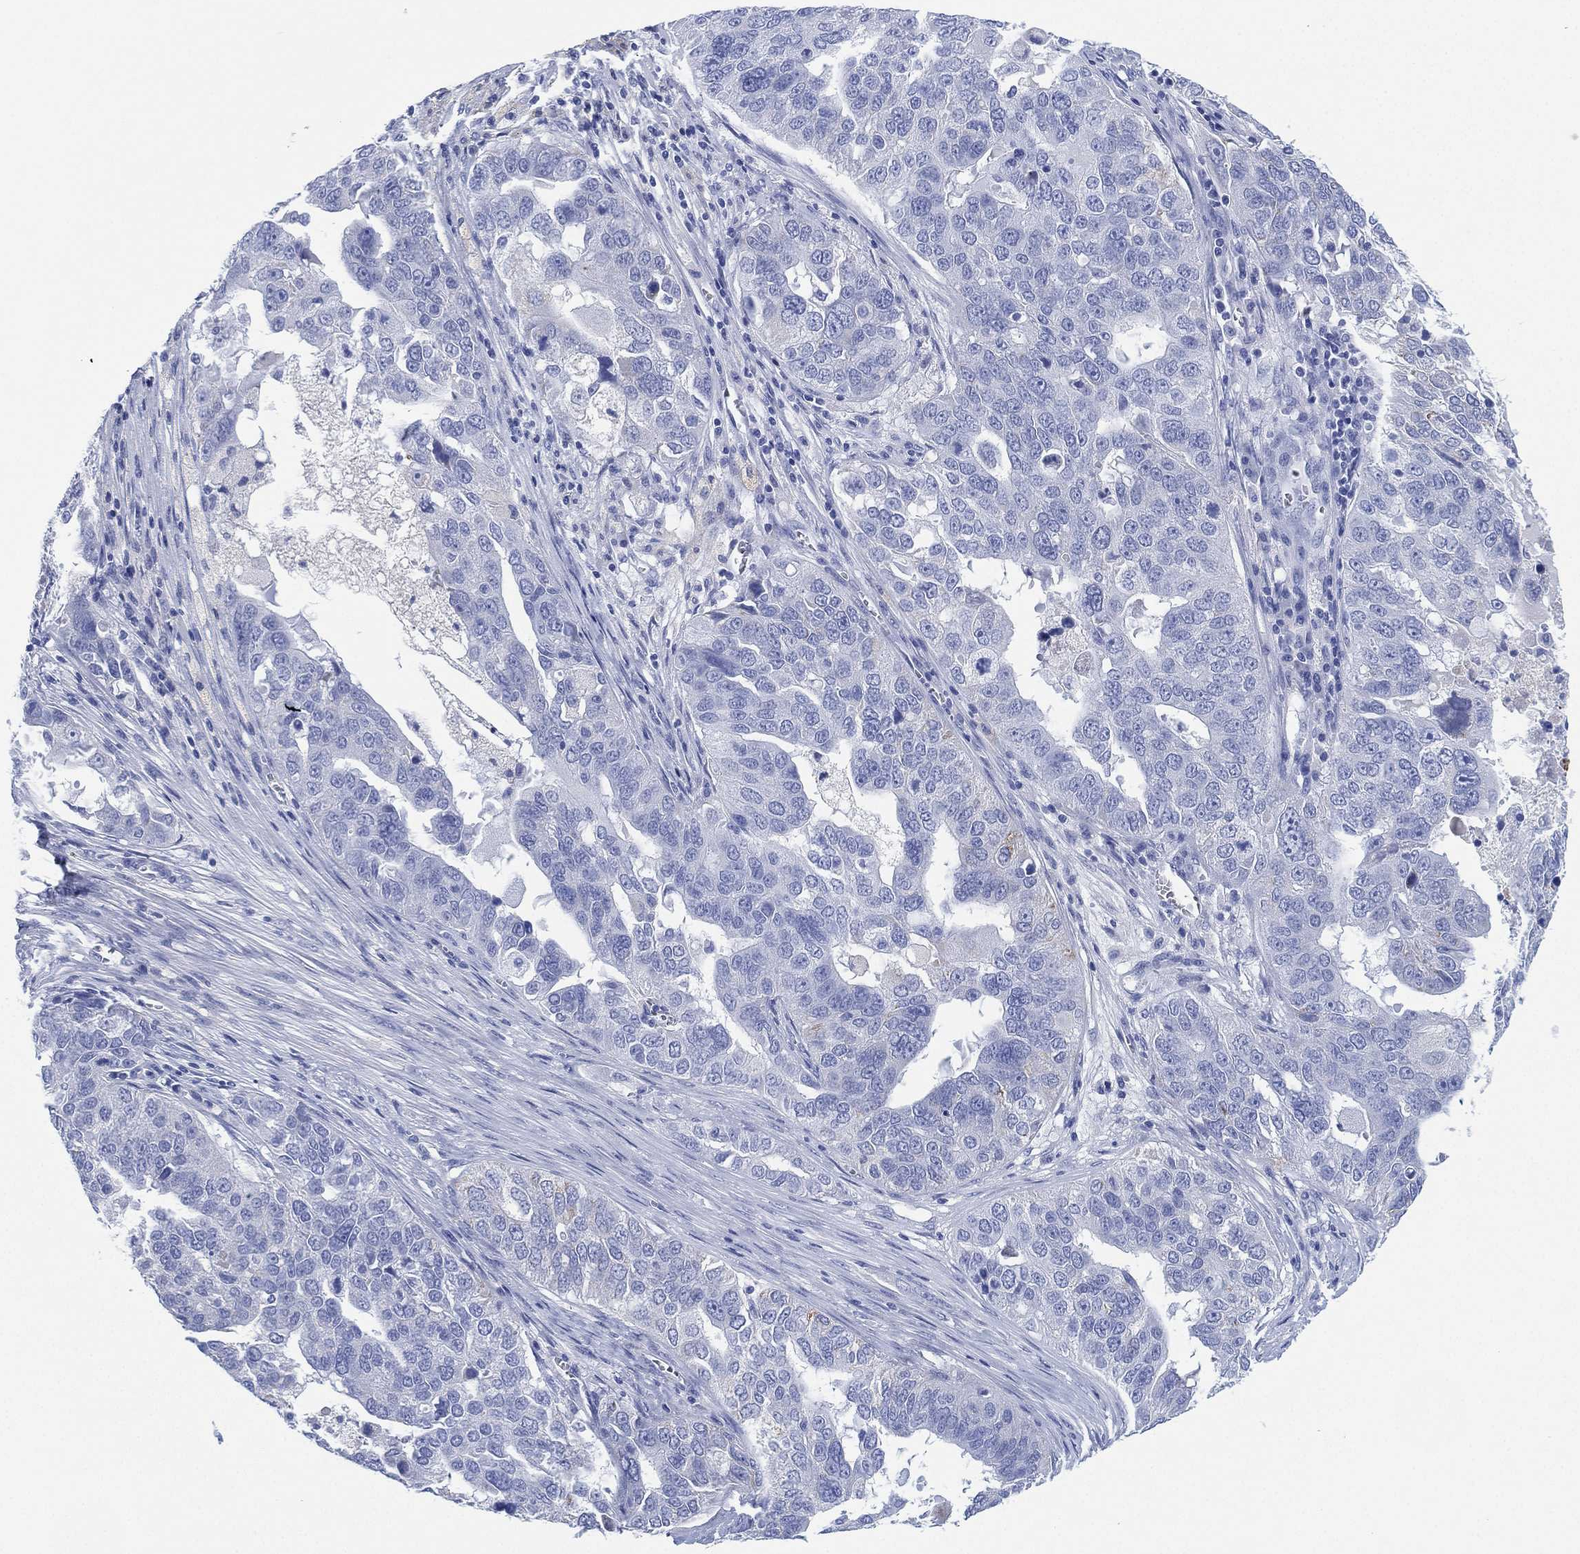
{"staining": {"intensity": "negative", "quantity": "none", "location": "none"}, "tissue": "ovarian cancer", "cell_type": "Tumor cells", "image_type": "cancer", "snomed": [{"axis": "morphology", "description": "Carcinoma, endometroid"}, {"axis": "topography", "description": "Soft tissue"}, {"axis": "topography", "description": "Ovary"}], "caption": "The immunohistochemistry image has no significant staining in tumor cells of endometroid carcinoma (ovarian) tissue.", "gene": "SLC9C2", "patient": {"sex": "female", "age": 52}}